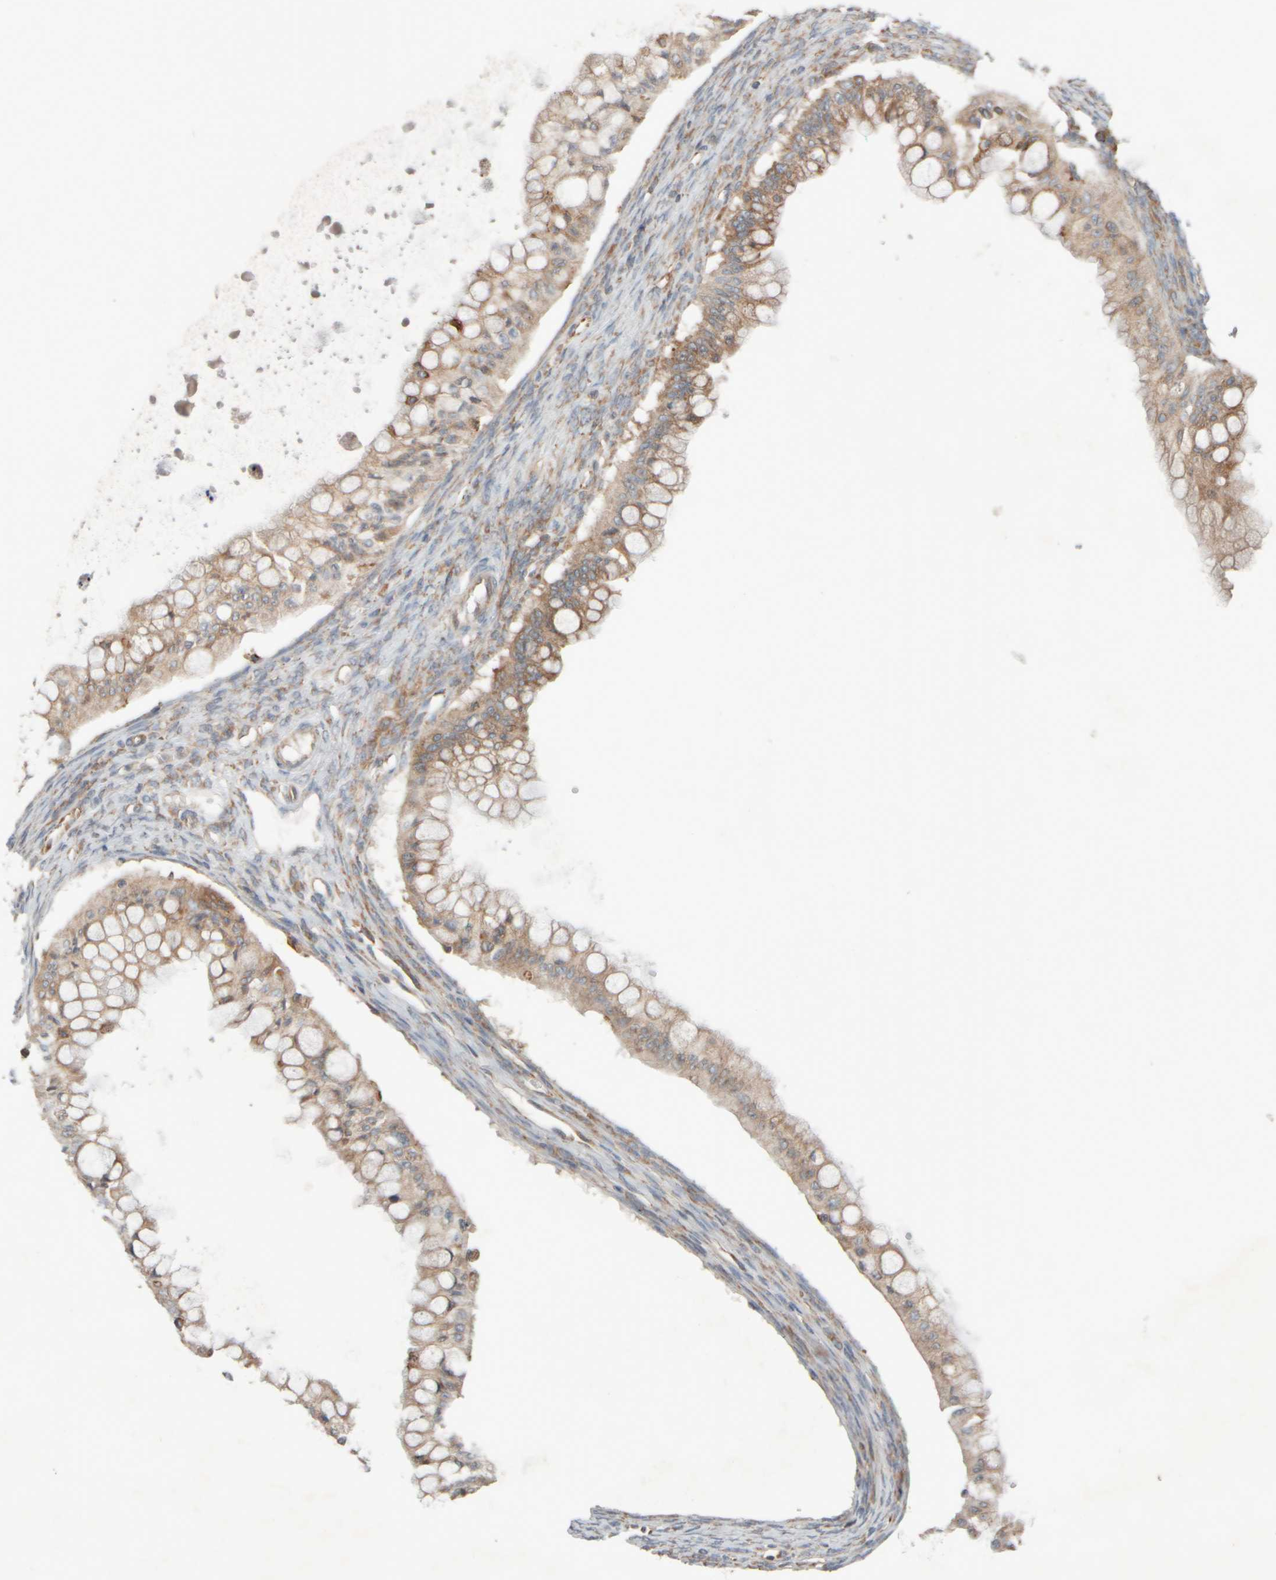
{"staining": {"intensity": "weak", "quantity": ">75%", "location": "cytoplasmic/membranous"}, "tissue": "ovarian cancer", "cell_type": "Tumor cells", "image_type": "cancer", "snomed": [{"axis": "morphology", "description": "Cystadenocarcinoma, mucinous, NOS"}, {"axis": "topography", "description": "Ovary"}], "caption": "The image demonstrates a brown stain indicating the presence of a protein in the cytoplasmic/membranous of tumor cells in mucinous cystadenocarcinoma (ovarian).", "gene": "EIF2B3", "patient": {"sex": "female", "age": 57}}